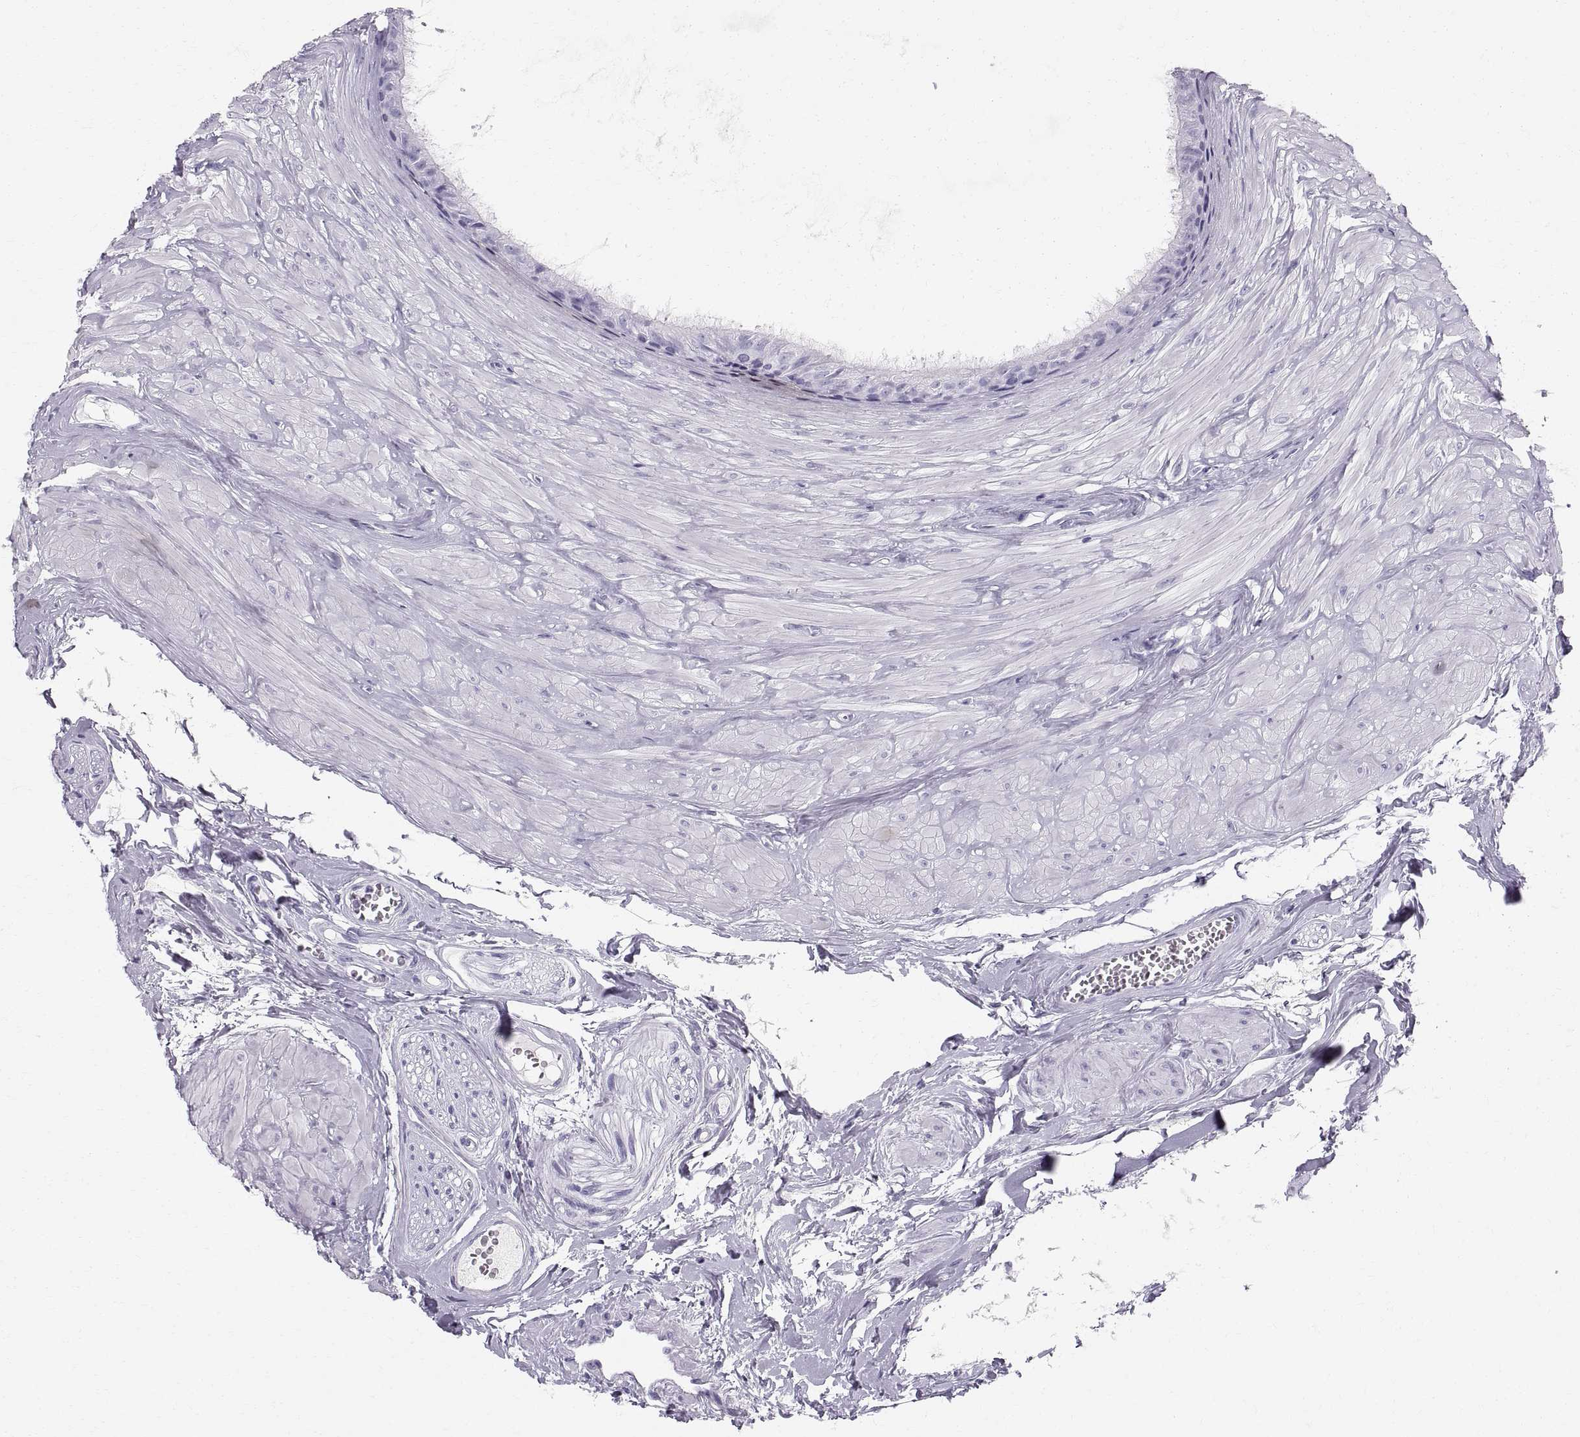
{"staining": {"intensity": "negative", "quantity": "none", "location": "none"}, "tissue": "epididymis", "cell_type": "Glandular cells", "image_type": "normal", "snomed": [{"axis": "morphology", "description": "Normal tissue, NOS"}, {"axis": "topography", "description": "Epididymis"}], "caption": "This is an IHC histopathology image of unremarkable human epididymis. There is no staining in glandular cells.", "gene": "SLC22A6", "patient": {"sex": "male", "age": 37}}